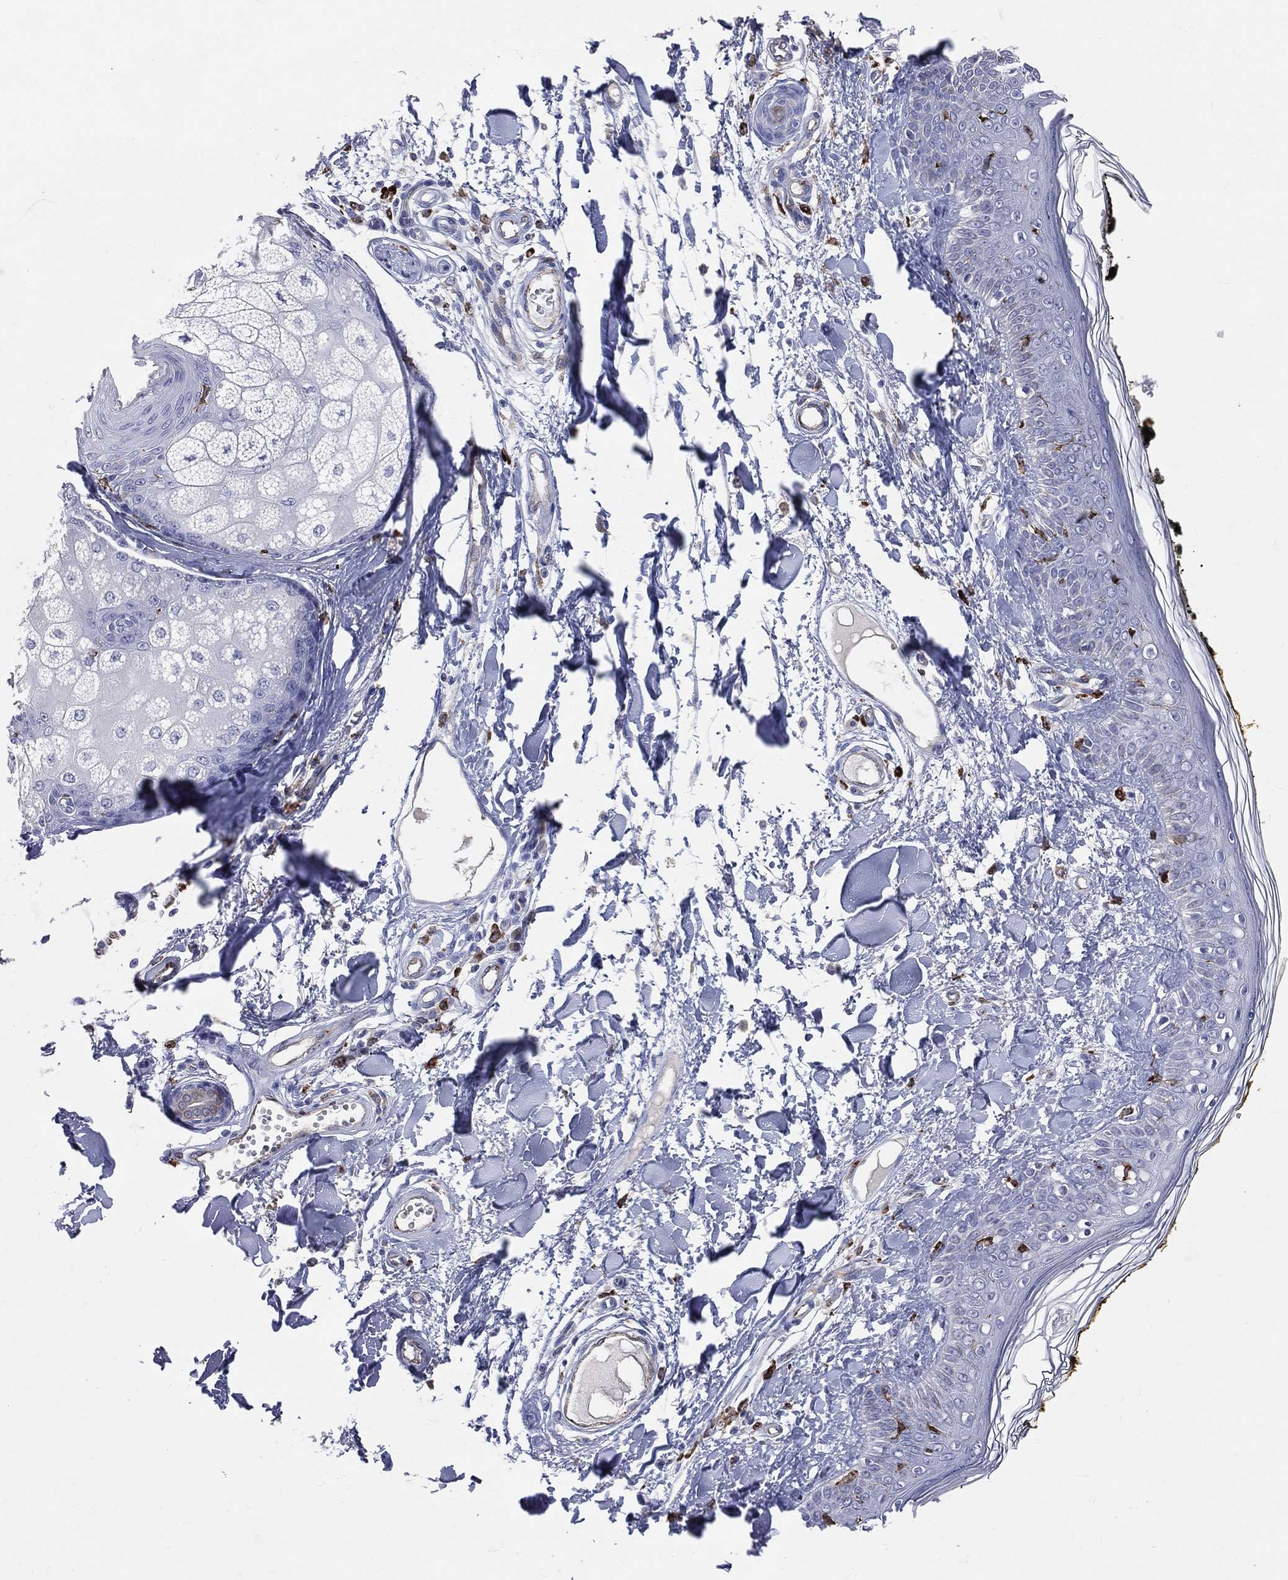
{"staining": {"intensity": "negative", "quantity": "none", "location": "none"}, "tissue": "skin", "cell_type": "Fibroblasts", "image_type": "normal", "snomed": [{"axis": "morphology", "description": "Normal tissue, NOS"}, {"axis": "topography", "description": "Skin"}], "caption": "DAB (3,3'-diaminobenzidine) immunohistochemical staining of unremarkable skin exhibits no significant positivity in fibroblasts. The staining was performed using DAB to visualize the protein expression in brown, while the nuclei were stained in blue with hematoxylin (Magnification: 20x).", "gene": "CD74", "patient": {"sex": "male", "age": 76}}